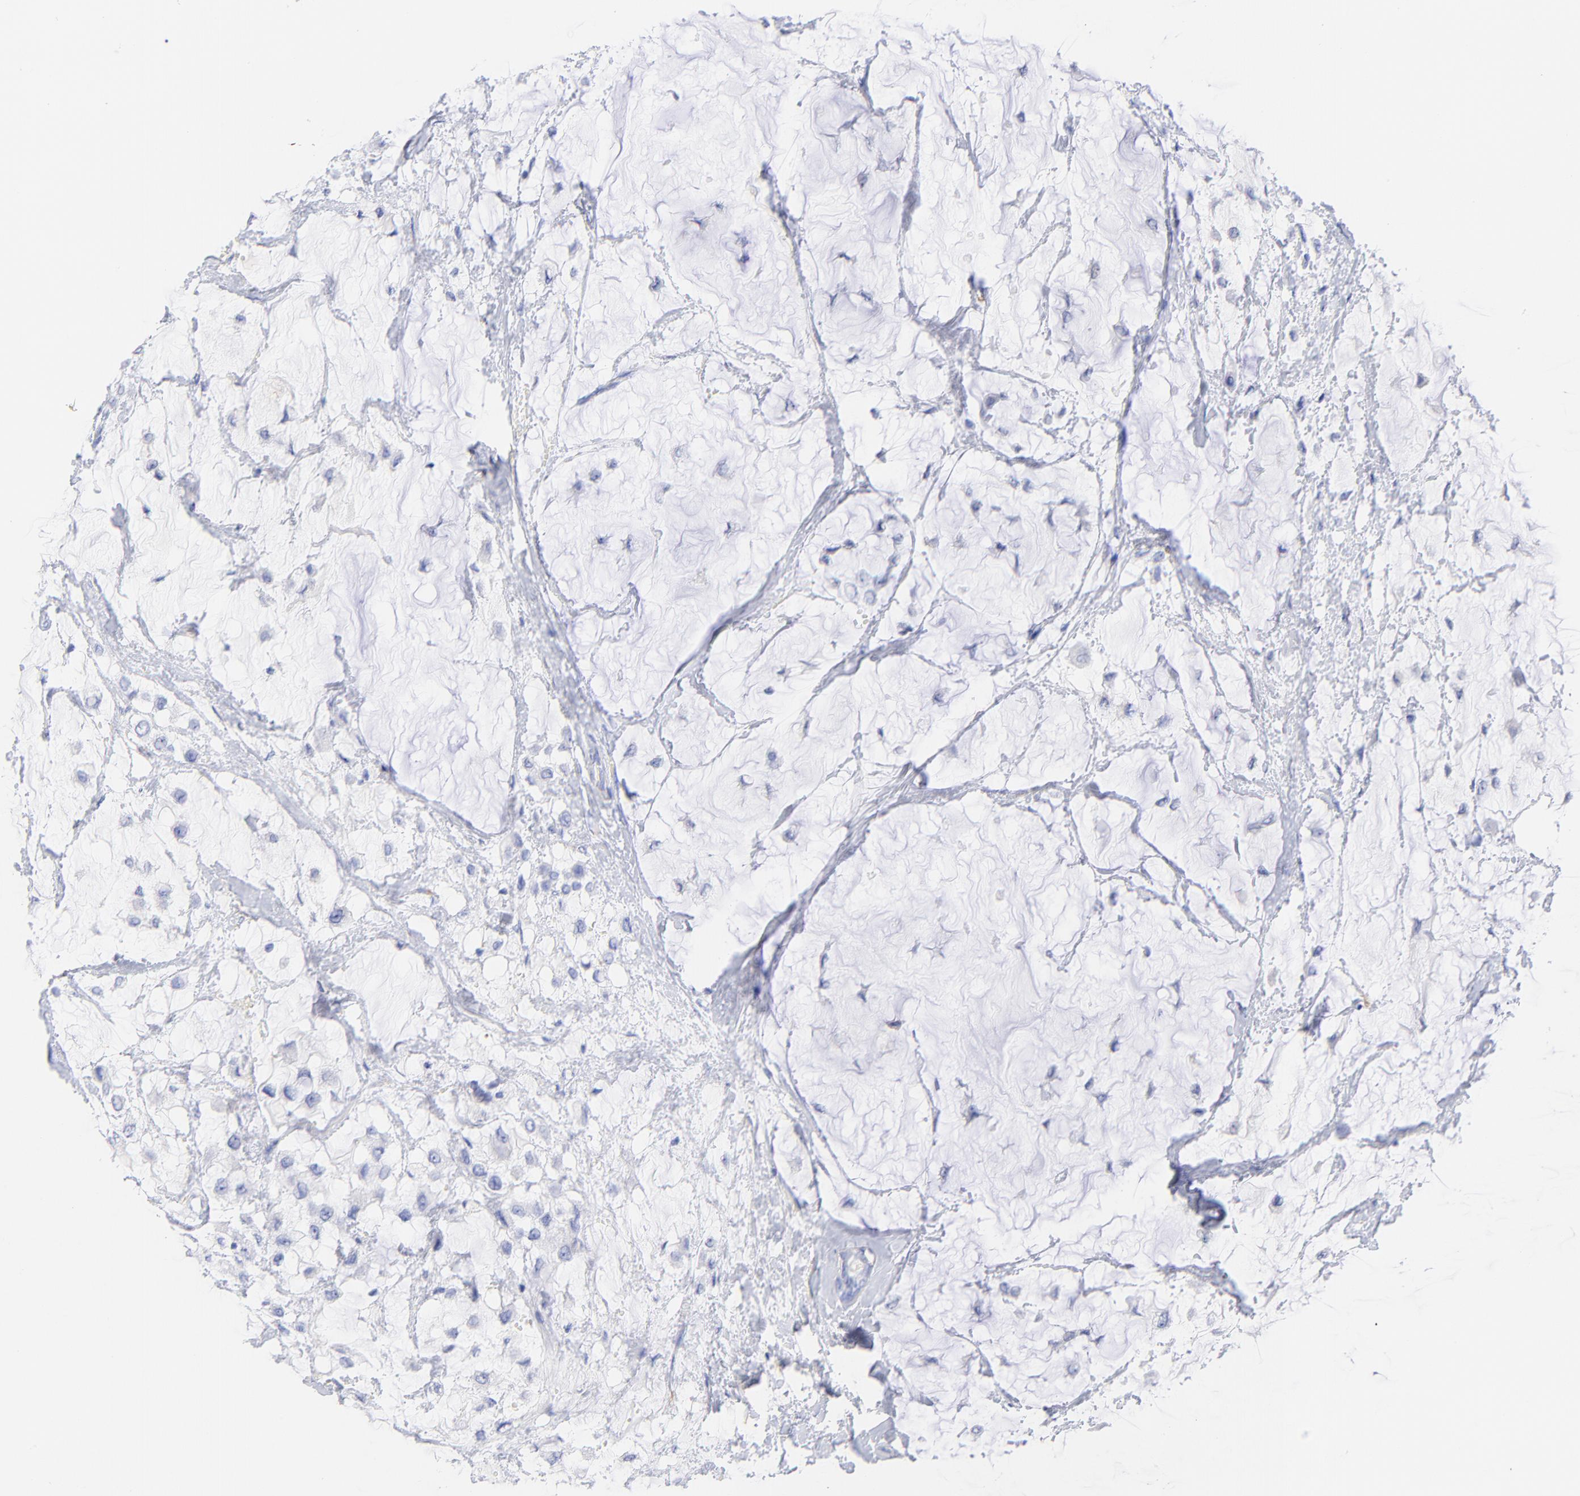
{"staining": {"intensity": "negative", "quantity": "none", "location": "none"}, "tissue": "breast cancer", "cell_type": "Tumor cells", "image_type": "cancer", "snomed": [{"axis": "morphology", "description": "Lobular carcinoma"}, {"axis": "topography", "description": "Breast"}], "caption": "Breast cancer was stained to show a protein in brown. There is no significant expression in tumor cells. (Stains: DAB immunohistochemistry (IHC) with hematoxylin counter stain, Microscopy: brightfield microscopy at high magnification).", "gene": "C1QTNF6", "patient": {"sex": "female", "age": 85}}